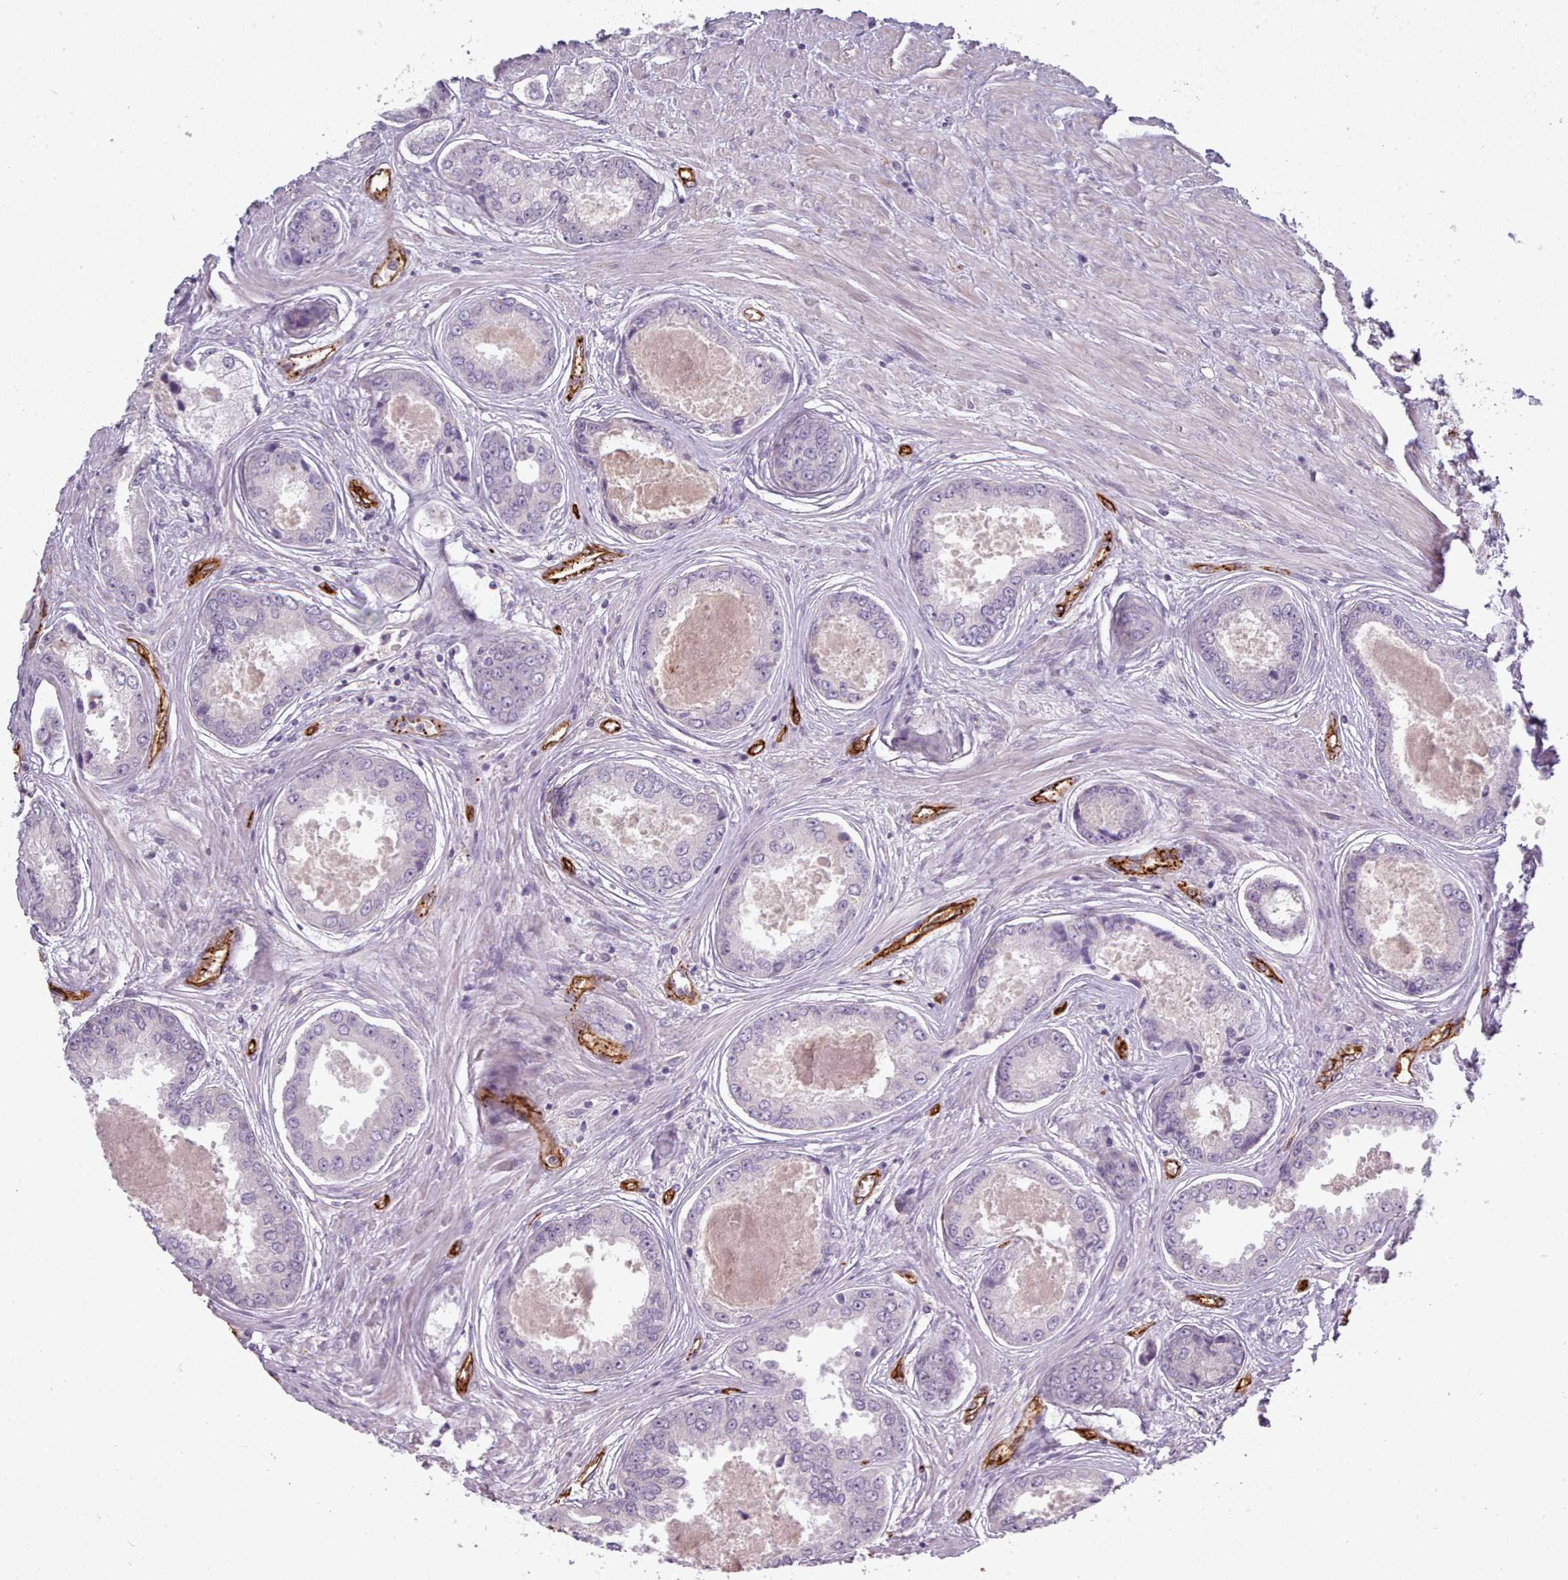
{"staining": {"intensity": "negative", "quantity": "none", "location": "none"}, "tissue": "prostate cancer", "cell_type": "Tumor cells", "image_type": "cancer", "snomed": [{"axis": "morphology", "description": "Adenocarcinoma, Low grade"}, {"axis": "topography", "description": "Prostate"}], "caption": "There is no significant staining in tumor cells of prostate cancer (low-grade adenocarcinoma).", "gene": "CD300LF", "patient": {"sex": "male", "age": 68}}